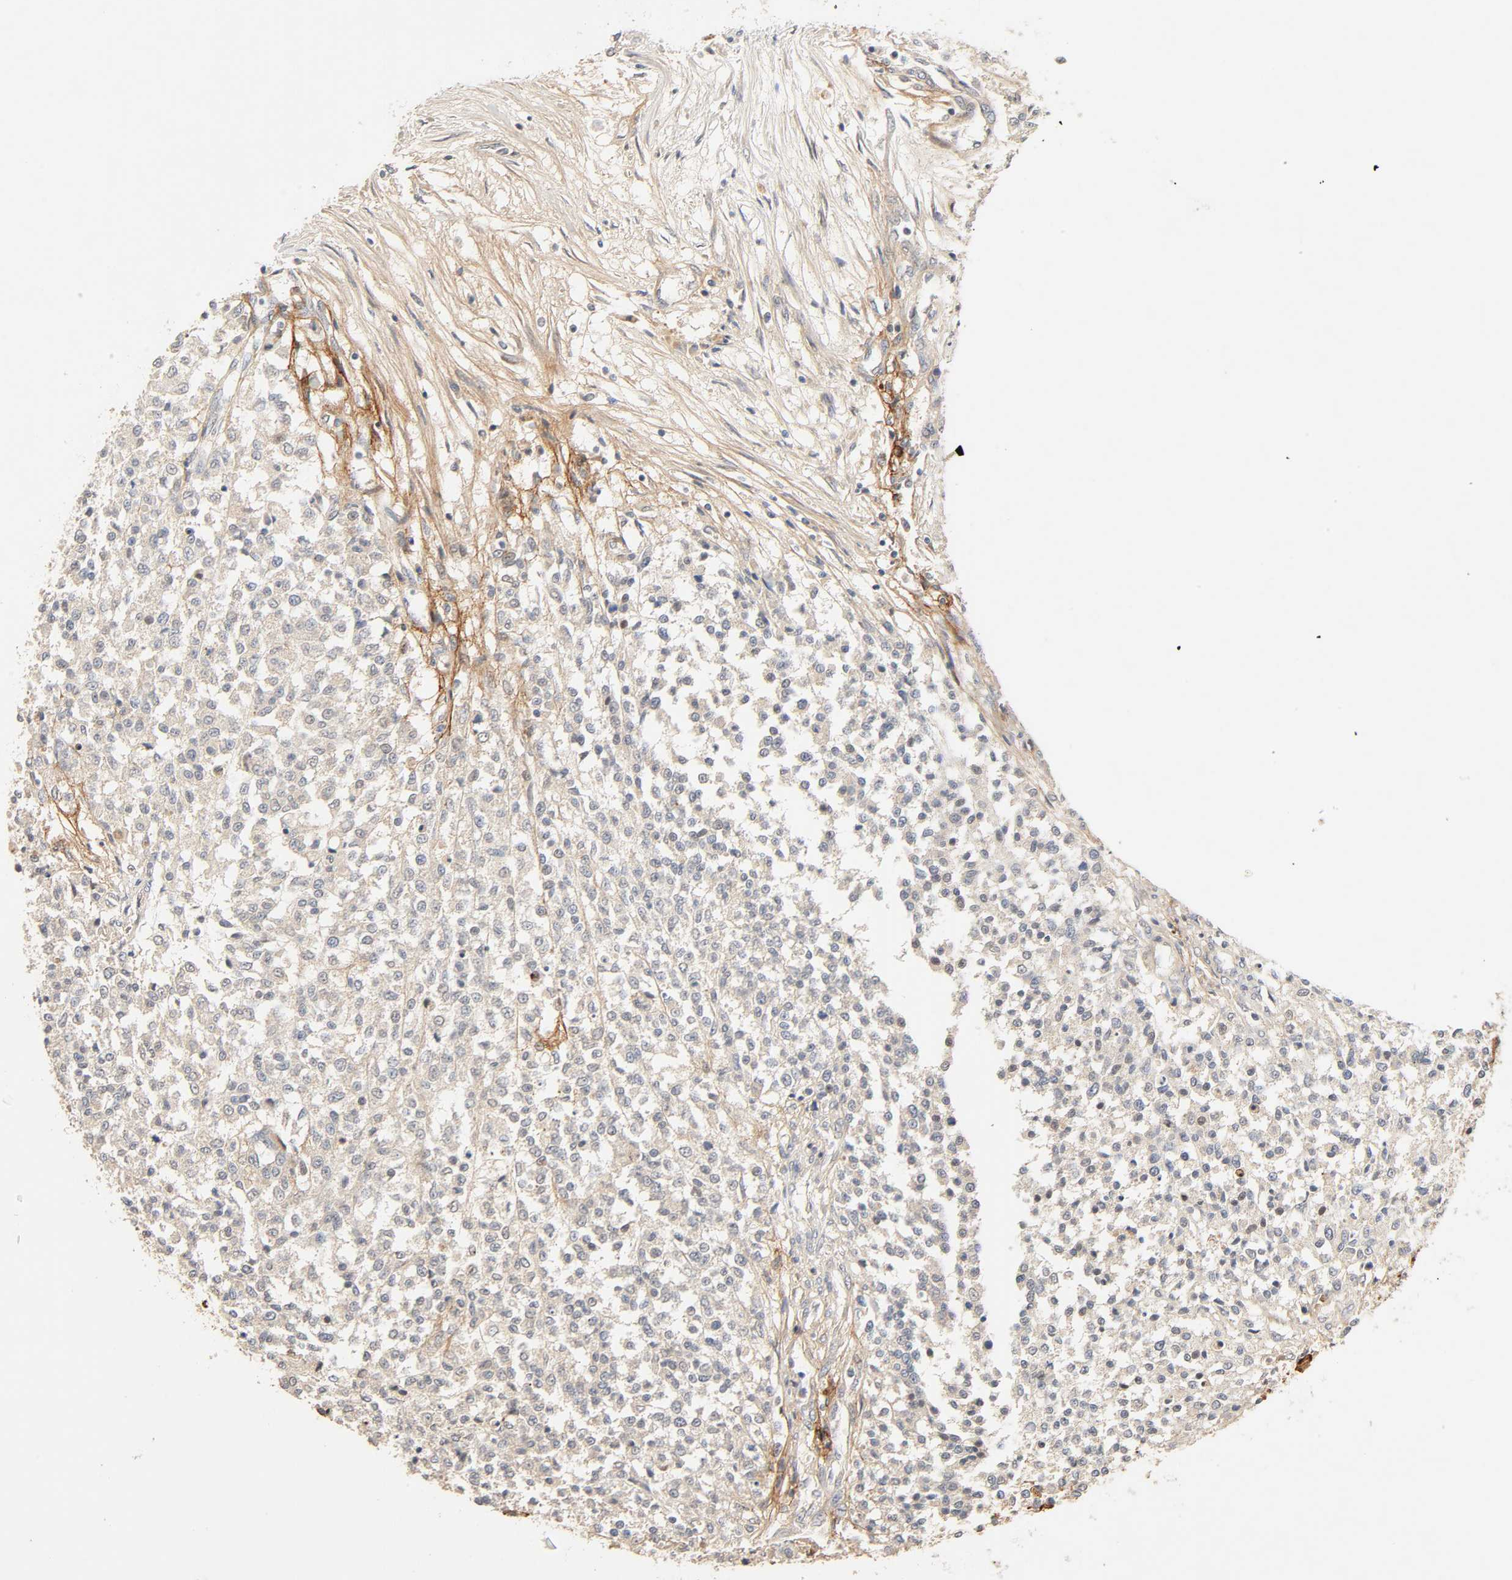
{"staining": {"intensity": "negative", "quantity": "none", "location": "none"}, "tissue": "testis cancer", "cell_type": "Tumor cells", "image_type": "cancer", "snomed": [{"axis": "morphology", "description": "Seminoma, NOS"}, {"axis": "topography", "description": "Testis"}], "caption": "Micrograph shows no protein staining in tumor cells of seminoma (testis) tissue.", "gene": "CACNA1G", "patient": {"sex": "male", "age": 59}}